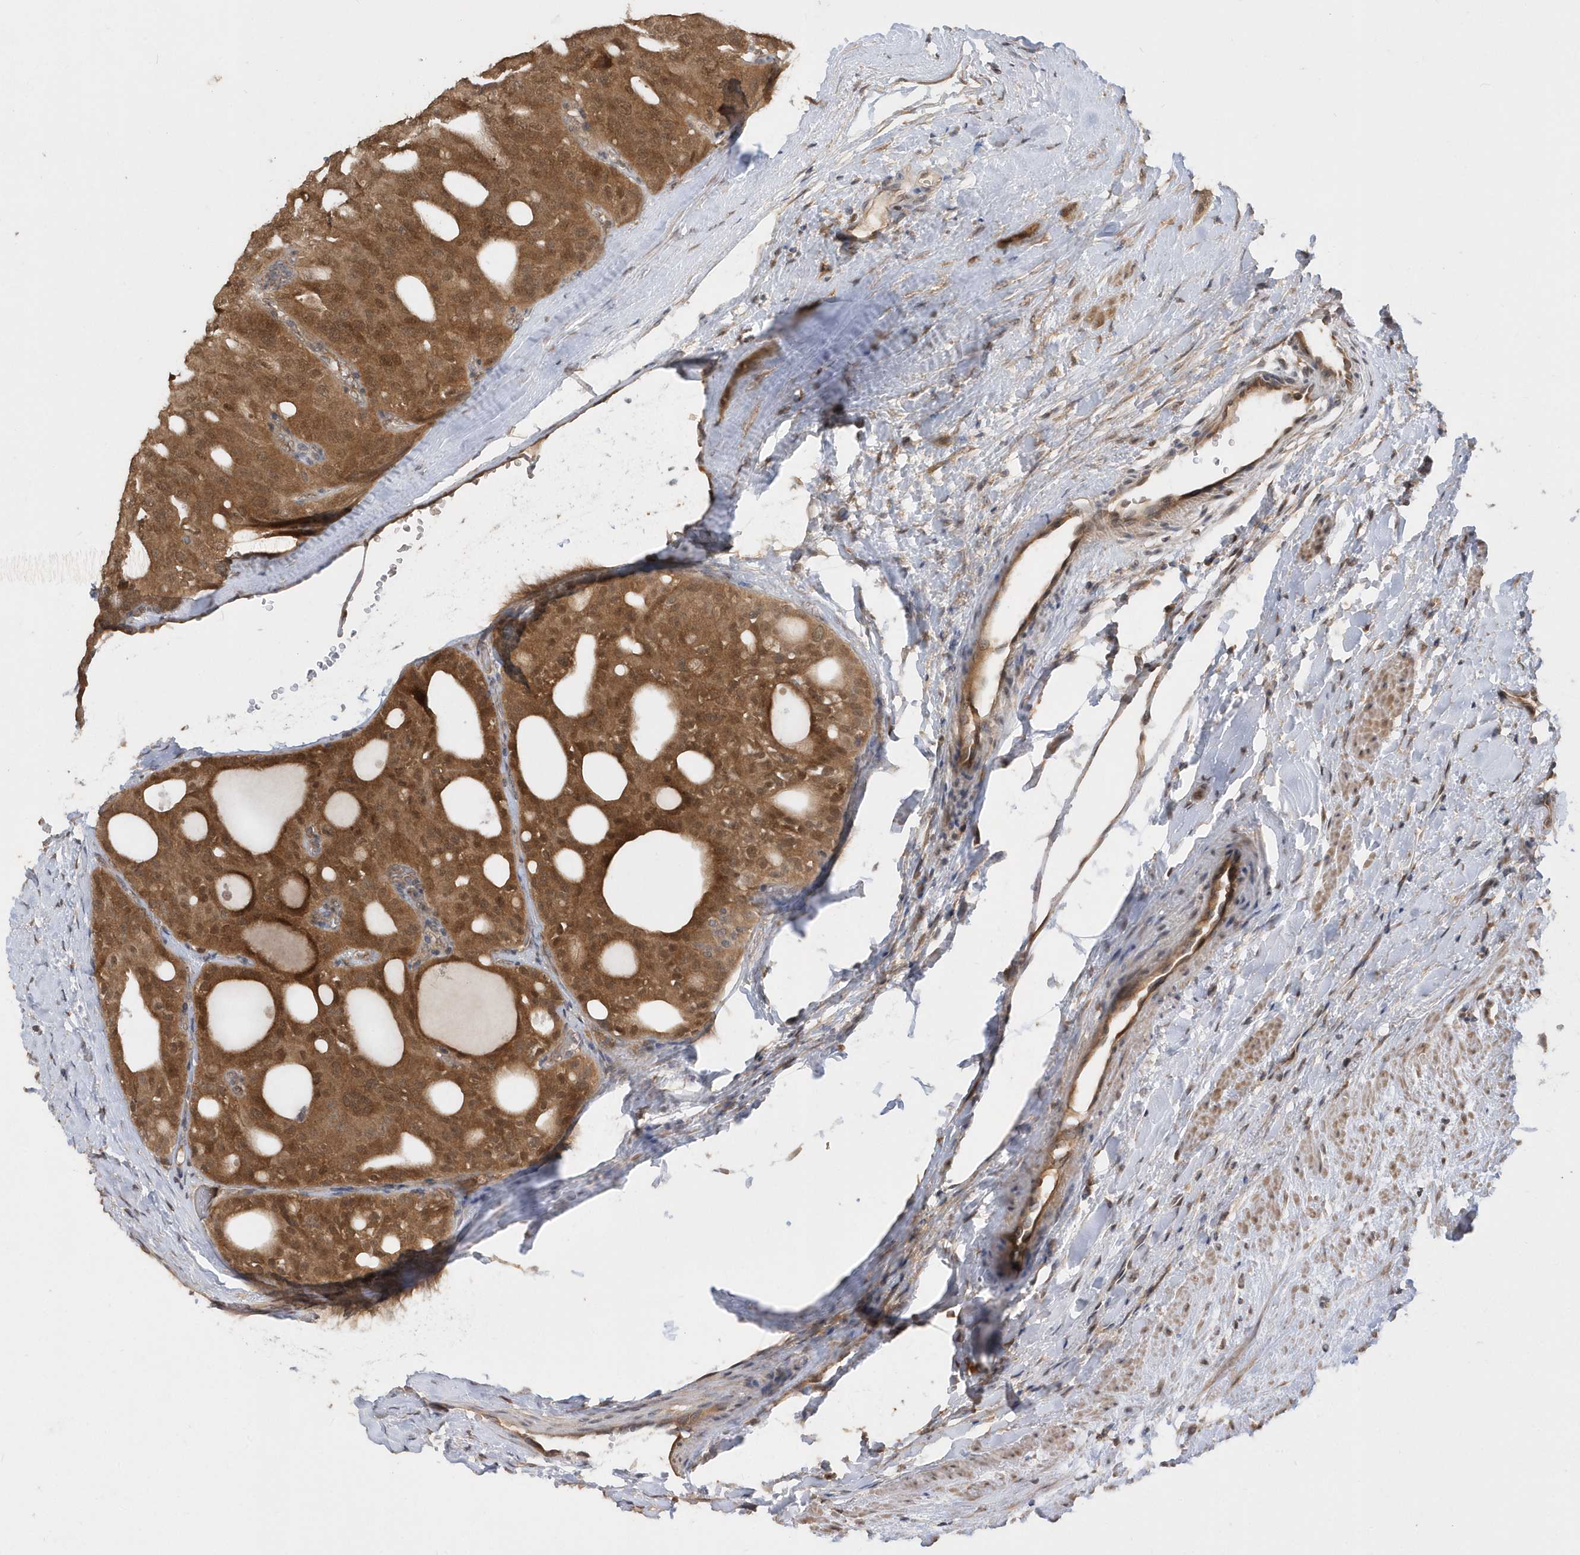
{"staining": {"intensity": "moderate", "quantity": ">75%", "location": "cytoplasmic/membranous,nuclear"}, "tissue": "thyroid cancer", "cell_type": "Tumor cells", "image_type": "cancer", "snomed": [{"axis": "morphology", "description": "Follicular adenoma carcinoma, NOS"}, {"axis": "topography", "description": "Thyroid gland"}], "caption": "Immunohistochemical staining of human follicular adenoma carcinoma (thyroid) displays moderate cytoplasmic/membranous and nuclear protein staining in about >75% of tumor cells. The protein of interest is stained brown, and the nuclei are stained in blue (DAB IHC with brightfield microscopy, high magnification).", "gene": "RPE", "patient": {"sex": "male", "age": 75}}